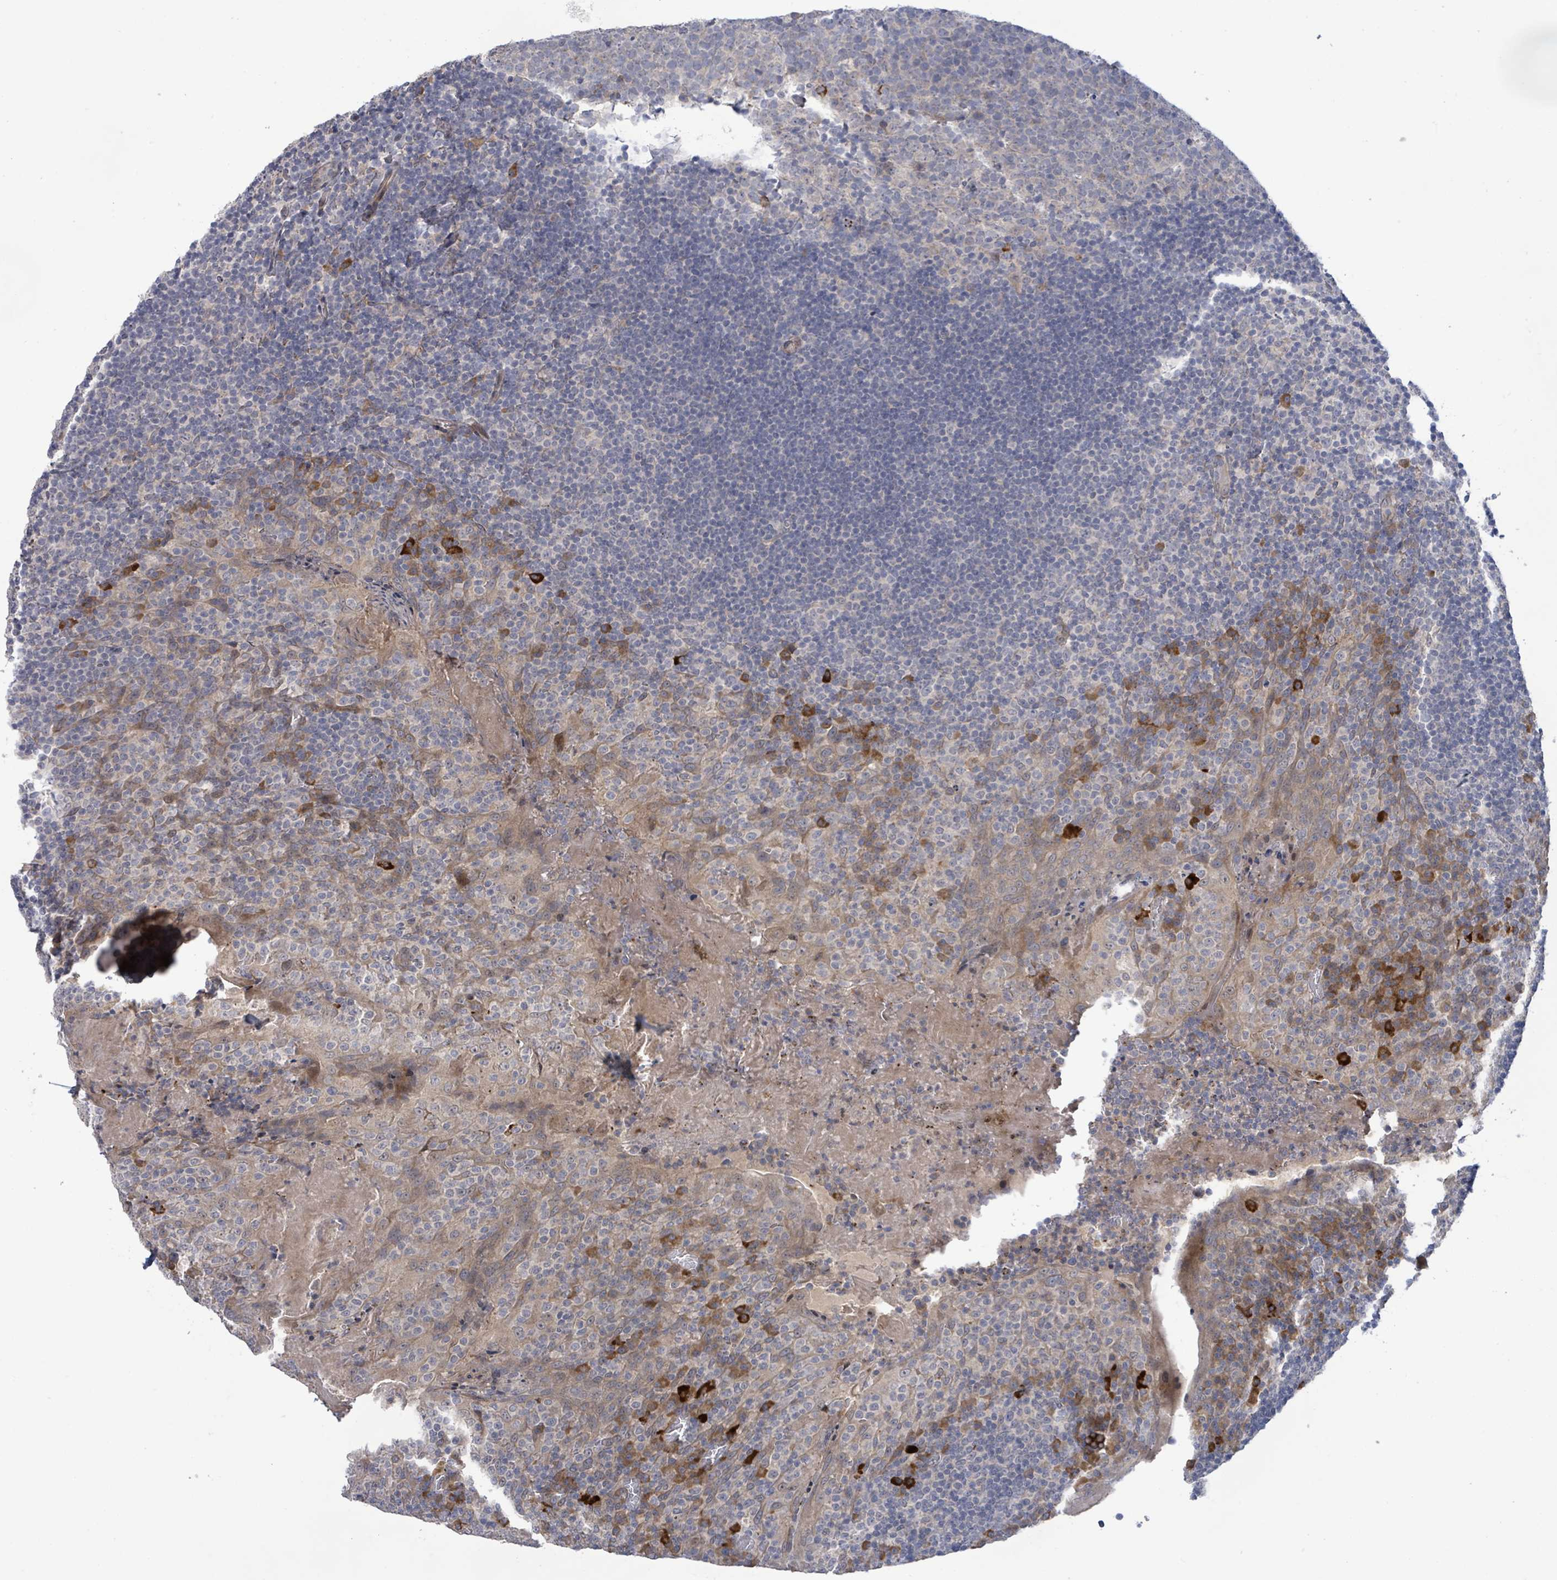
{"staining": {"intensity": "moderate", "quantity": "<25%", "location": "cytoplasmic/membranous"}, "tissue": "tonsil", "cell_type": "Germinal center cells", "image_type": "normal", "snomed": [{"axis": "morphology", "description": "Normal tissue, NOS"}, {"axis": "topography", "description": "Tonsil"}], "caption": "Germinal center cells reveal low levels of moderate cytoplasmic/membranous expression in approximately <25% of cells in normal tonsil. The staining was performed using DAB (3,3'-diaminobenzidine), with brown indicating positive protein expression. Nuclei are stained blue with hematoxylin.", "gene": "SLIT3", "patient": {"sex": "male", "age": 17}}